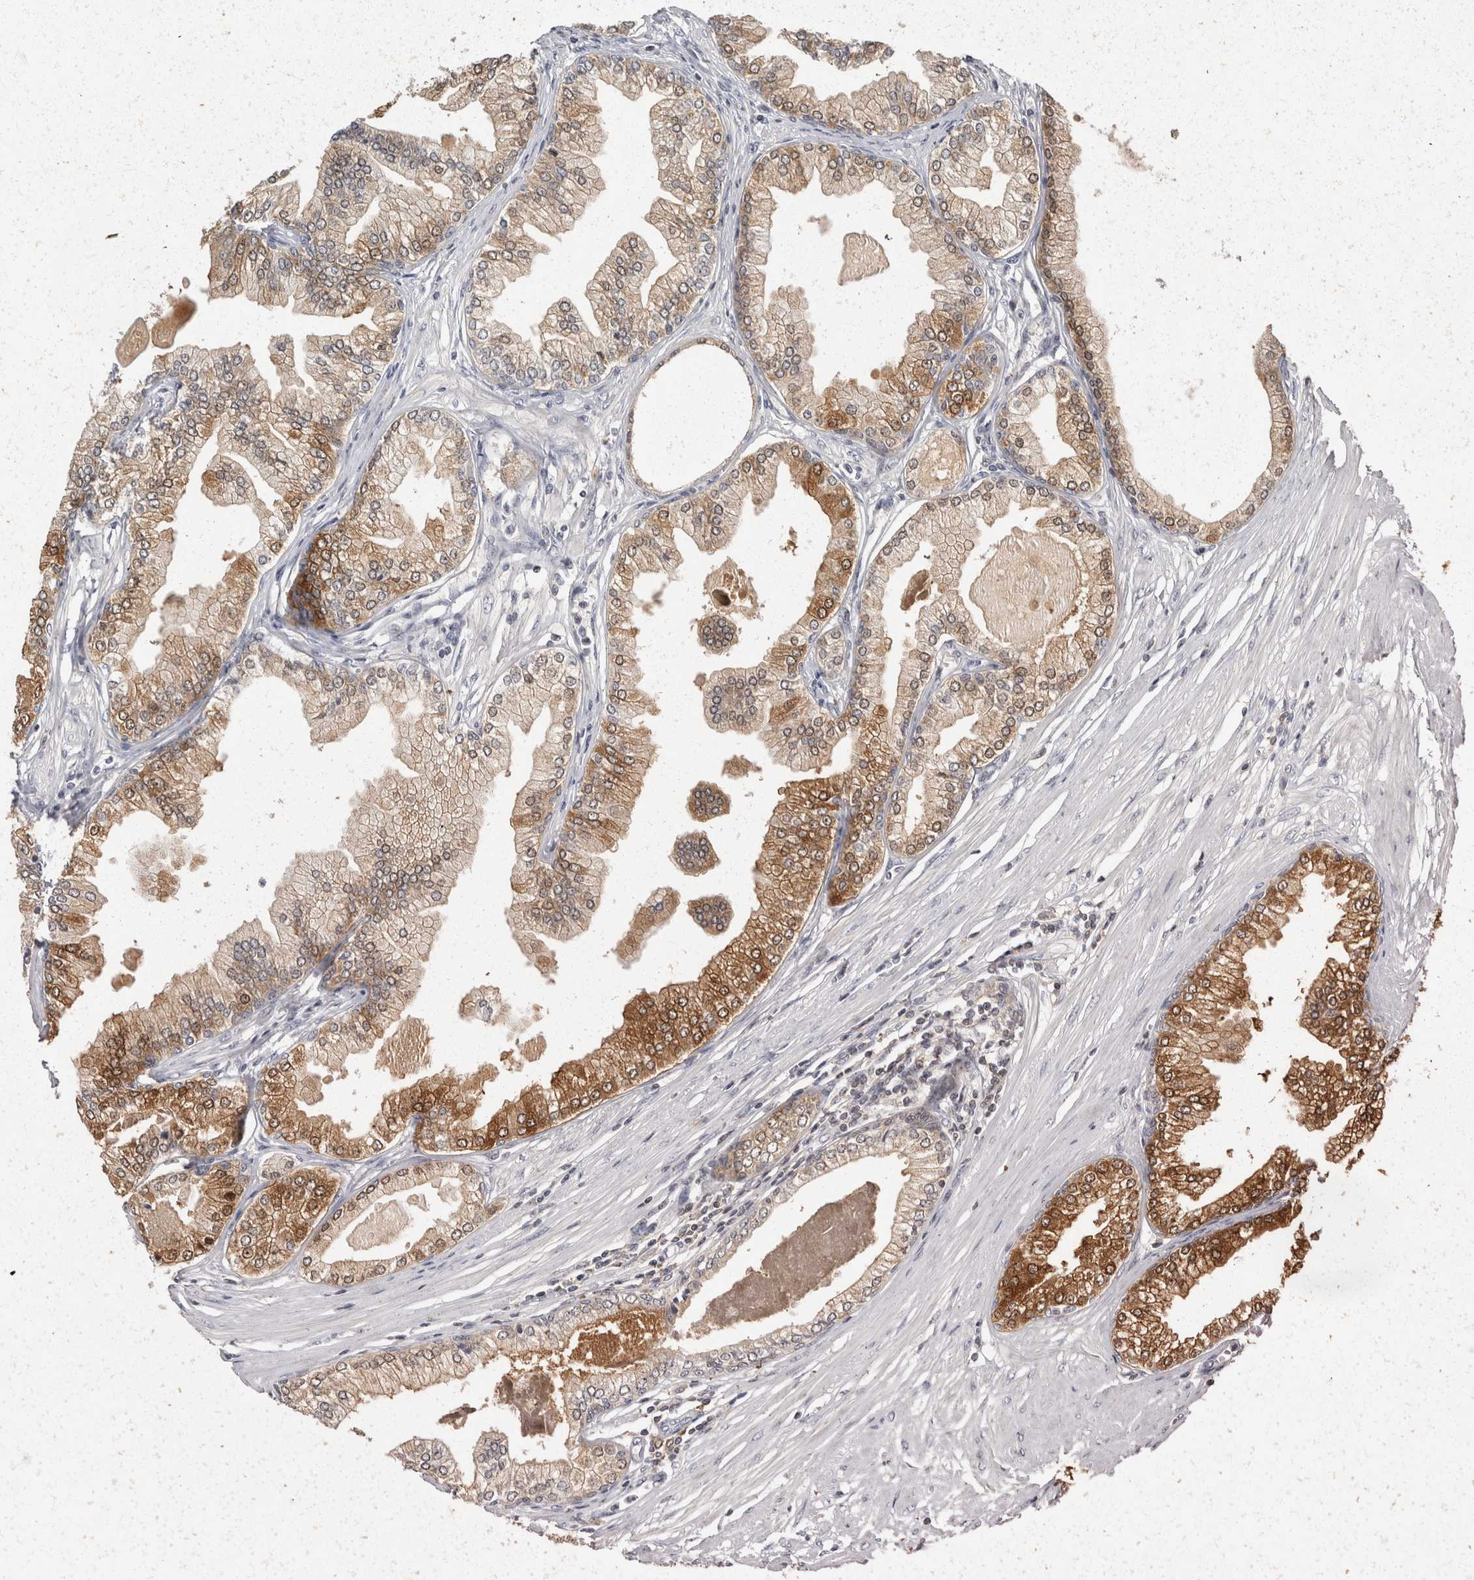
{"staining": {"intensity": "moderate", "quantity": "25%-75%", "location": "cytoplasmic/membranous,nuclear"}, "tissue": "prostate cancer", "cell_type": "Tumor cells", "image_type": "cancer", "snomed": [{"axis": "morphology", "description": "Adenocarcinoma, Low grade"}, {"axis": "topography", "description": "Prostate"}], "caption": "Prostate low-grade adenocarcinoma stained for a protein (brown) shows moderate cytoplasmic/membranous and nuclear positive positivity in approximately 25%-75% of tumor cells.", "gene": "ACAT2", "patient": {"sex": "male", "age": 52}}